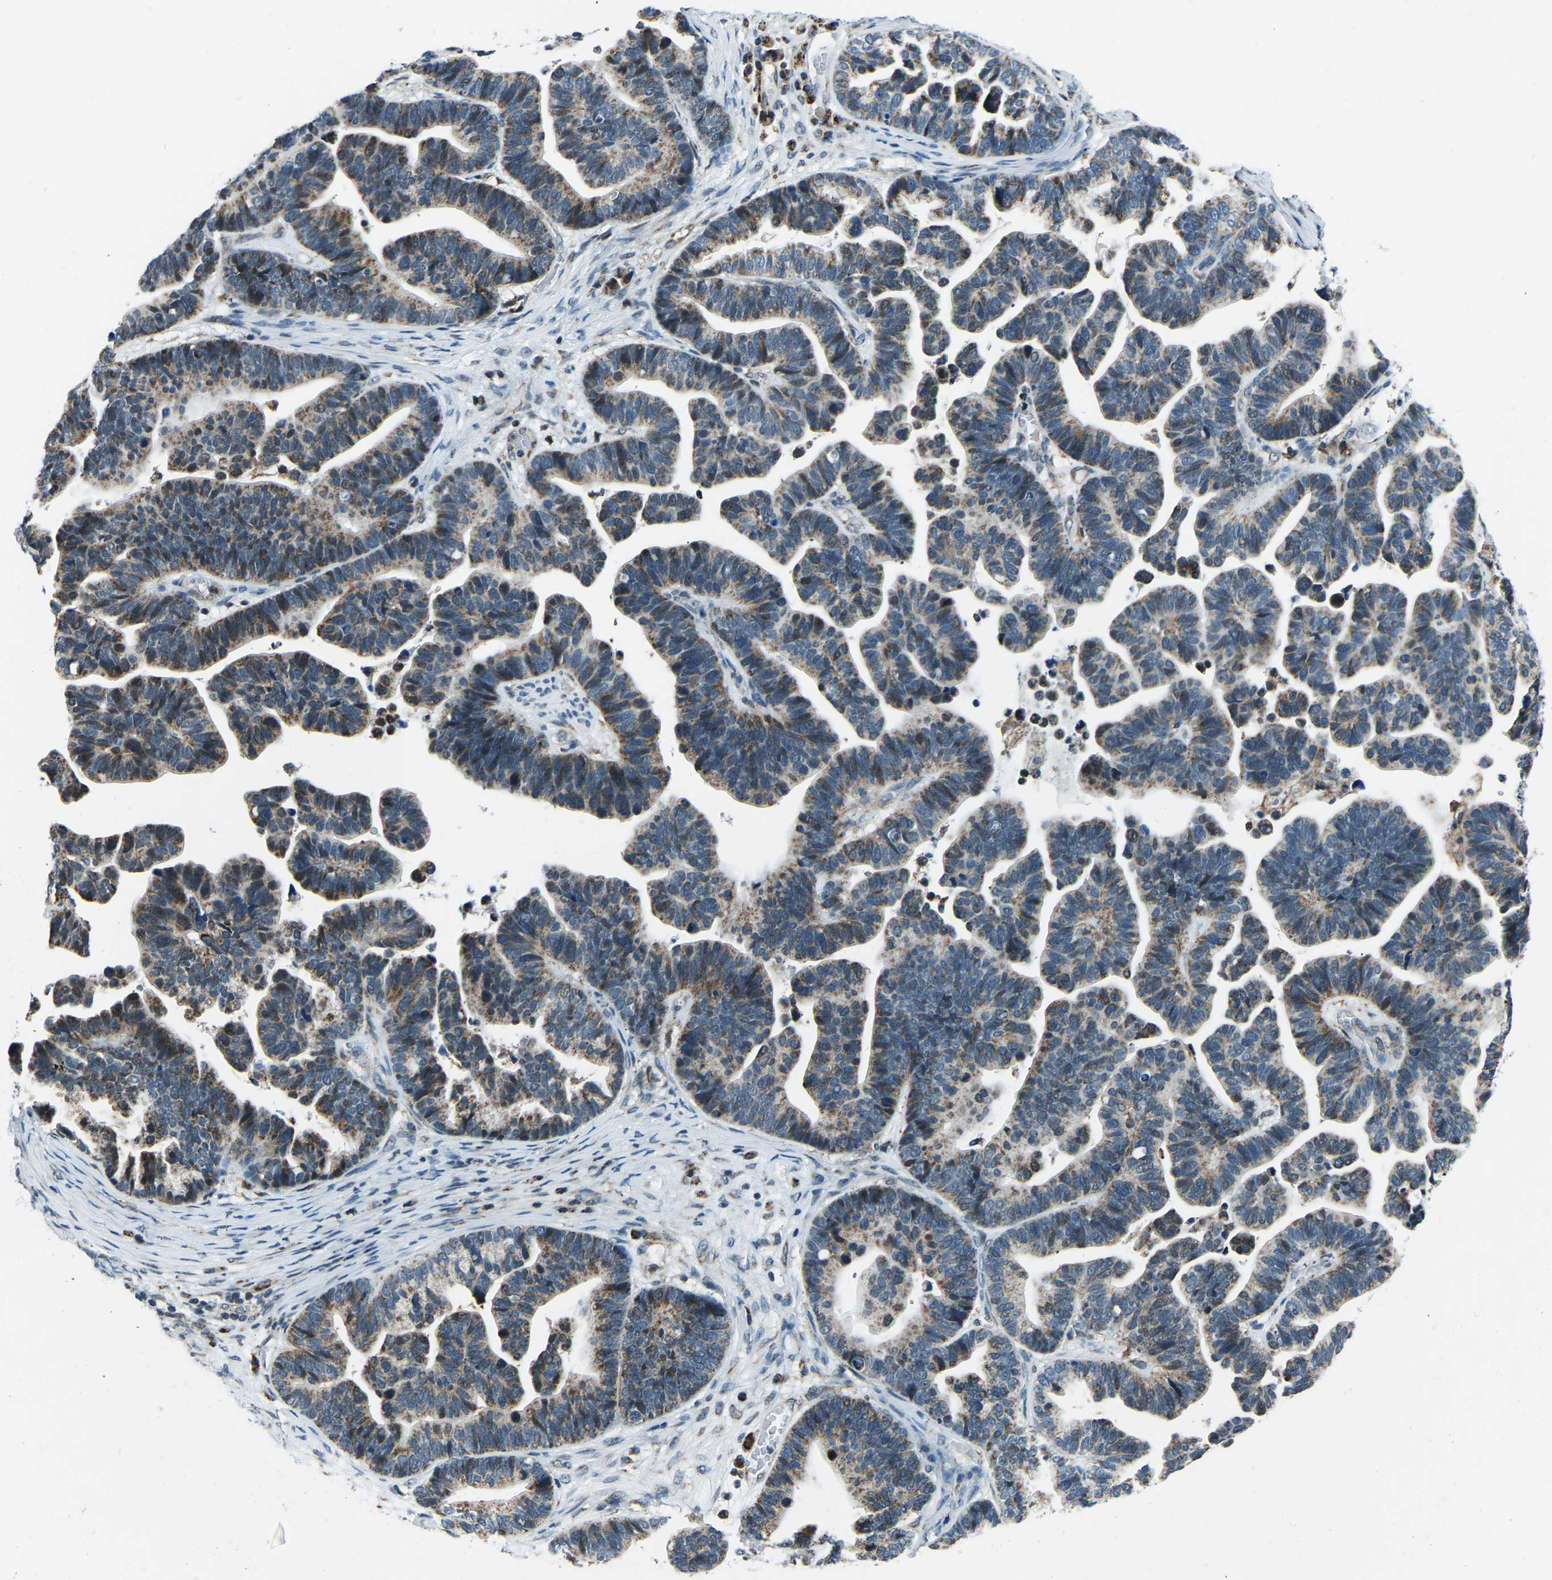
{"staining": {"intensity": "weak", "quantity": ">75%", "location": "cytoplasmic/membranous"}, "tissue": "ovarian cancer", "cell_type": "Tumor cells", "image_type": "cancer", "snomed": [{"axis": "morphology", "description": "Cystadenocarcinoma, serous, NOS"}, {"axis": "topography", "description": "Ovary"}], "caption": "Tumor cells demonstrate low levels of weak cytoplasmic/membranous staining in approximately >75% of cells in human serous cystadenocarcinoma (ovarian). The protein is stained brown, and the nuclei are stained in blue (DAB IHC with brightfield microscopy, high magnification).", "gene": "RBM33", "patient": {"sex": "female", "age": 56}}